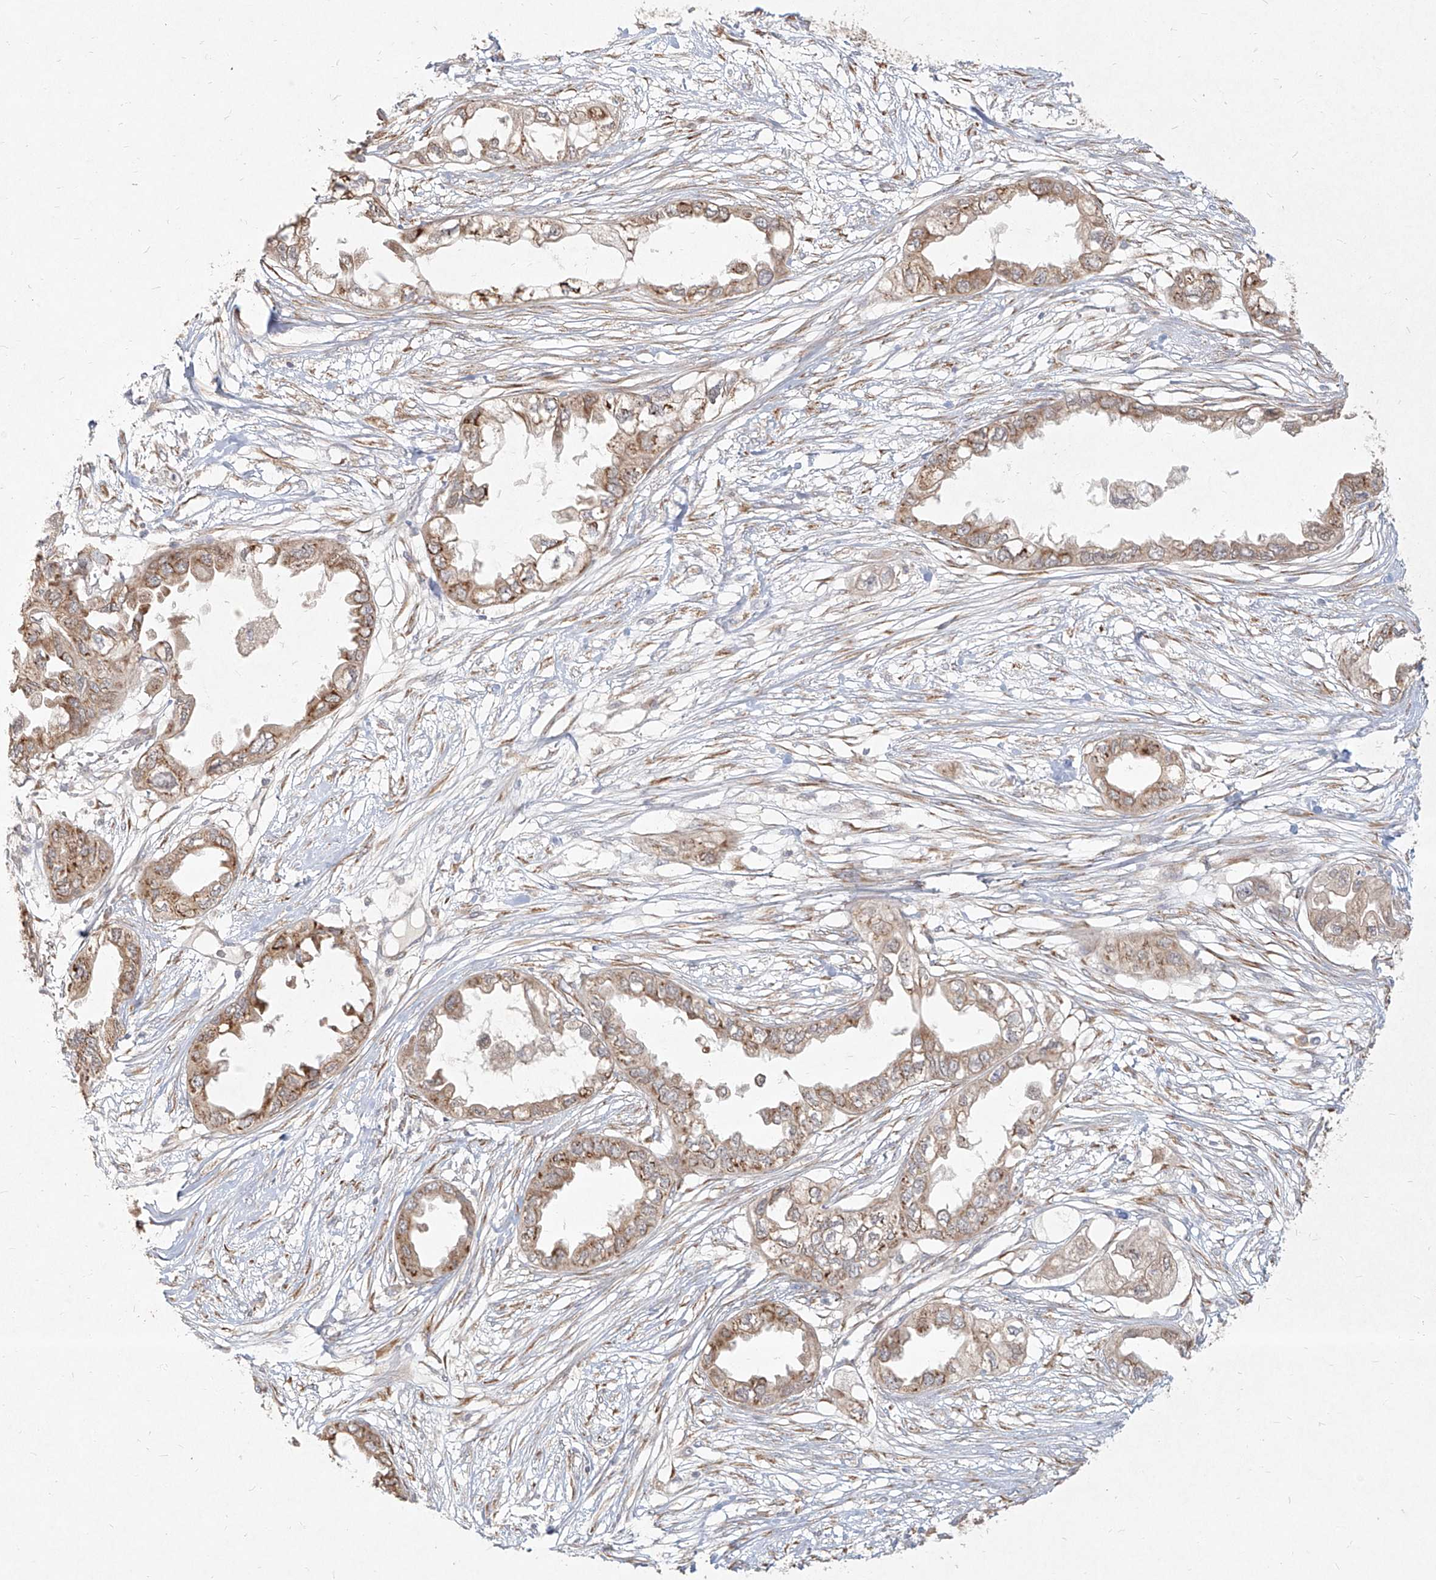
{"staining": {"intensity": "weak", "quantity": ">75%", "location": "cytoplasmic/membranous"}, "tissue": "endometrial cancer", "cell_type": "Tumor cells", "image_type": "cancer", "snomed": [{"axis": "morphology", "description": "Adenocarcinoma, NOS"}, {"axis": "topography", "description": "Endometrium"}], "caption": "A micrograph of human adenocarcinoma (endometrial) stained for a protein exhibits weak cytoplasmic/membranous brown staining in tumor cells.", "gene": "CD209", "patient": {"sex": "female", "age": 67}}